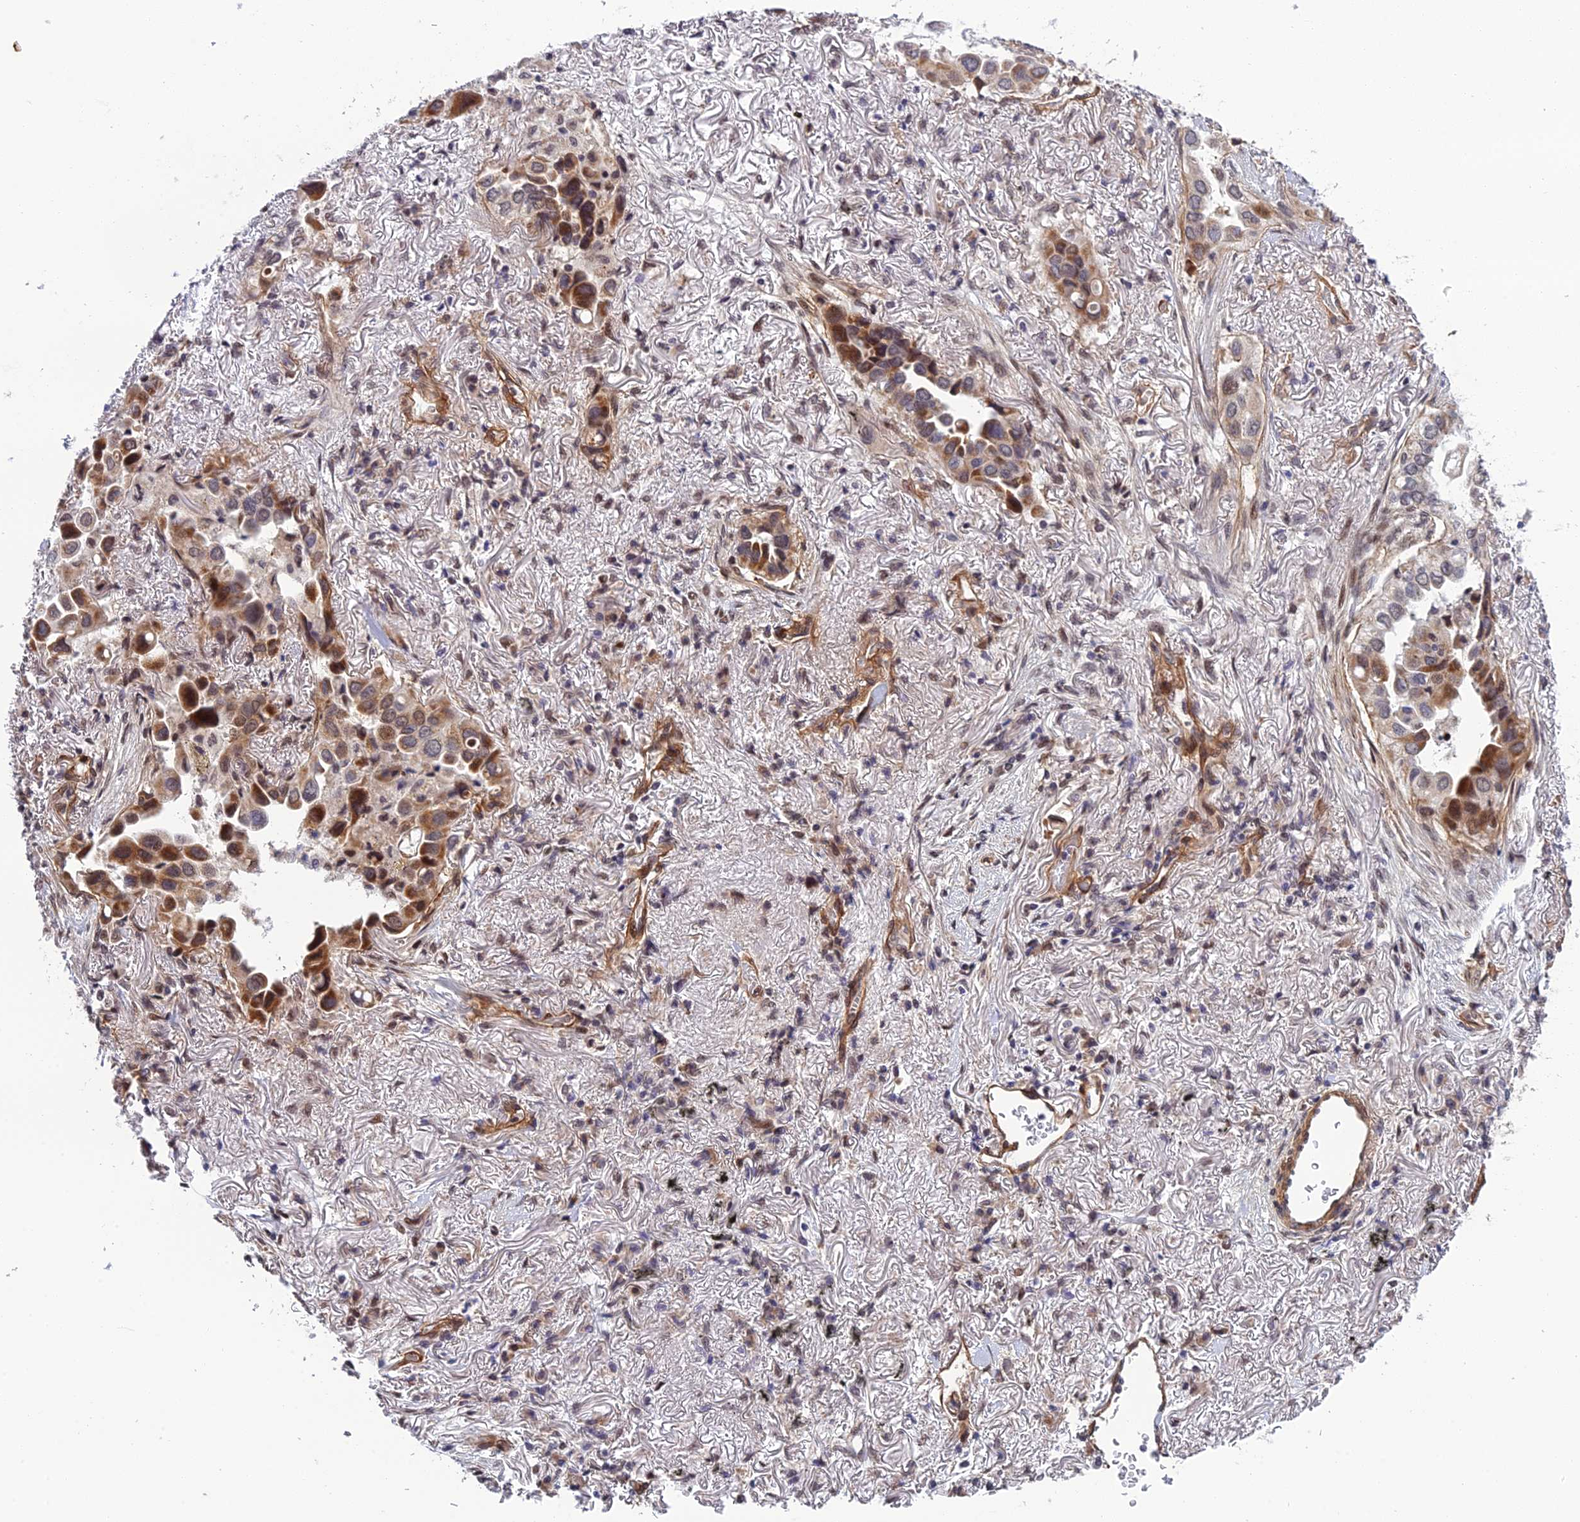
{"staining": {"intensity": "moderate", "quantity": "25%-75%", "location": "cytoplasmic/membranous"}, "tissue": "lung cancer", "cell_type": "Tumor cells", "image_type": "cancer", "snomed": [{"axis": "morphology", "description": "Adenocarcinoma, NOS"}, {"axis": "topography", "description": "Lung"}], "caption": "A photomicrograph of human lung adenocarcinoma stained for a protein reveals moderate cytoplasmic/membranous brown staining in tumor cells. Immunohistochemistry stains the protein in brown and the nuclei are stained blue.", "gene": "REXO1", "patient": {"sex": "female", "age": 76}}